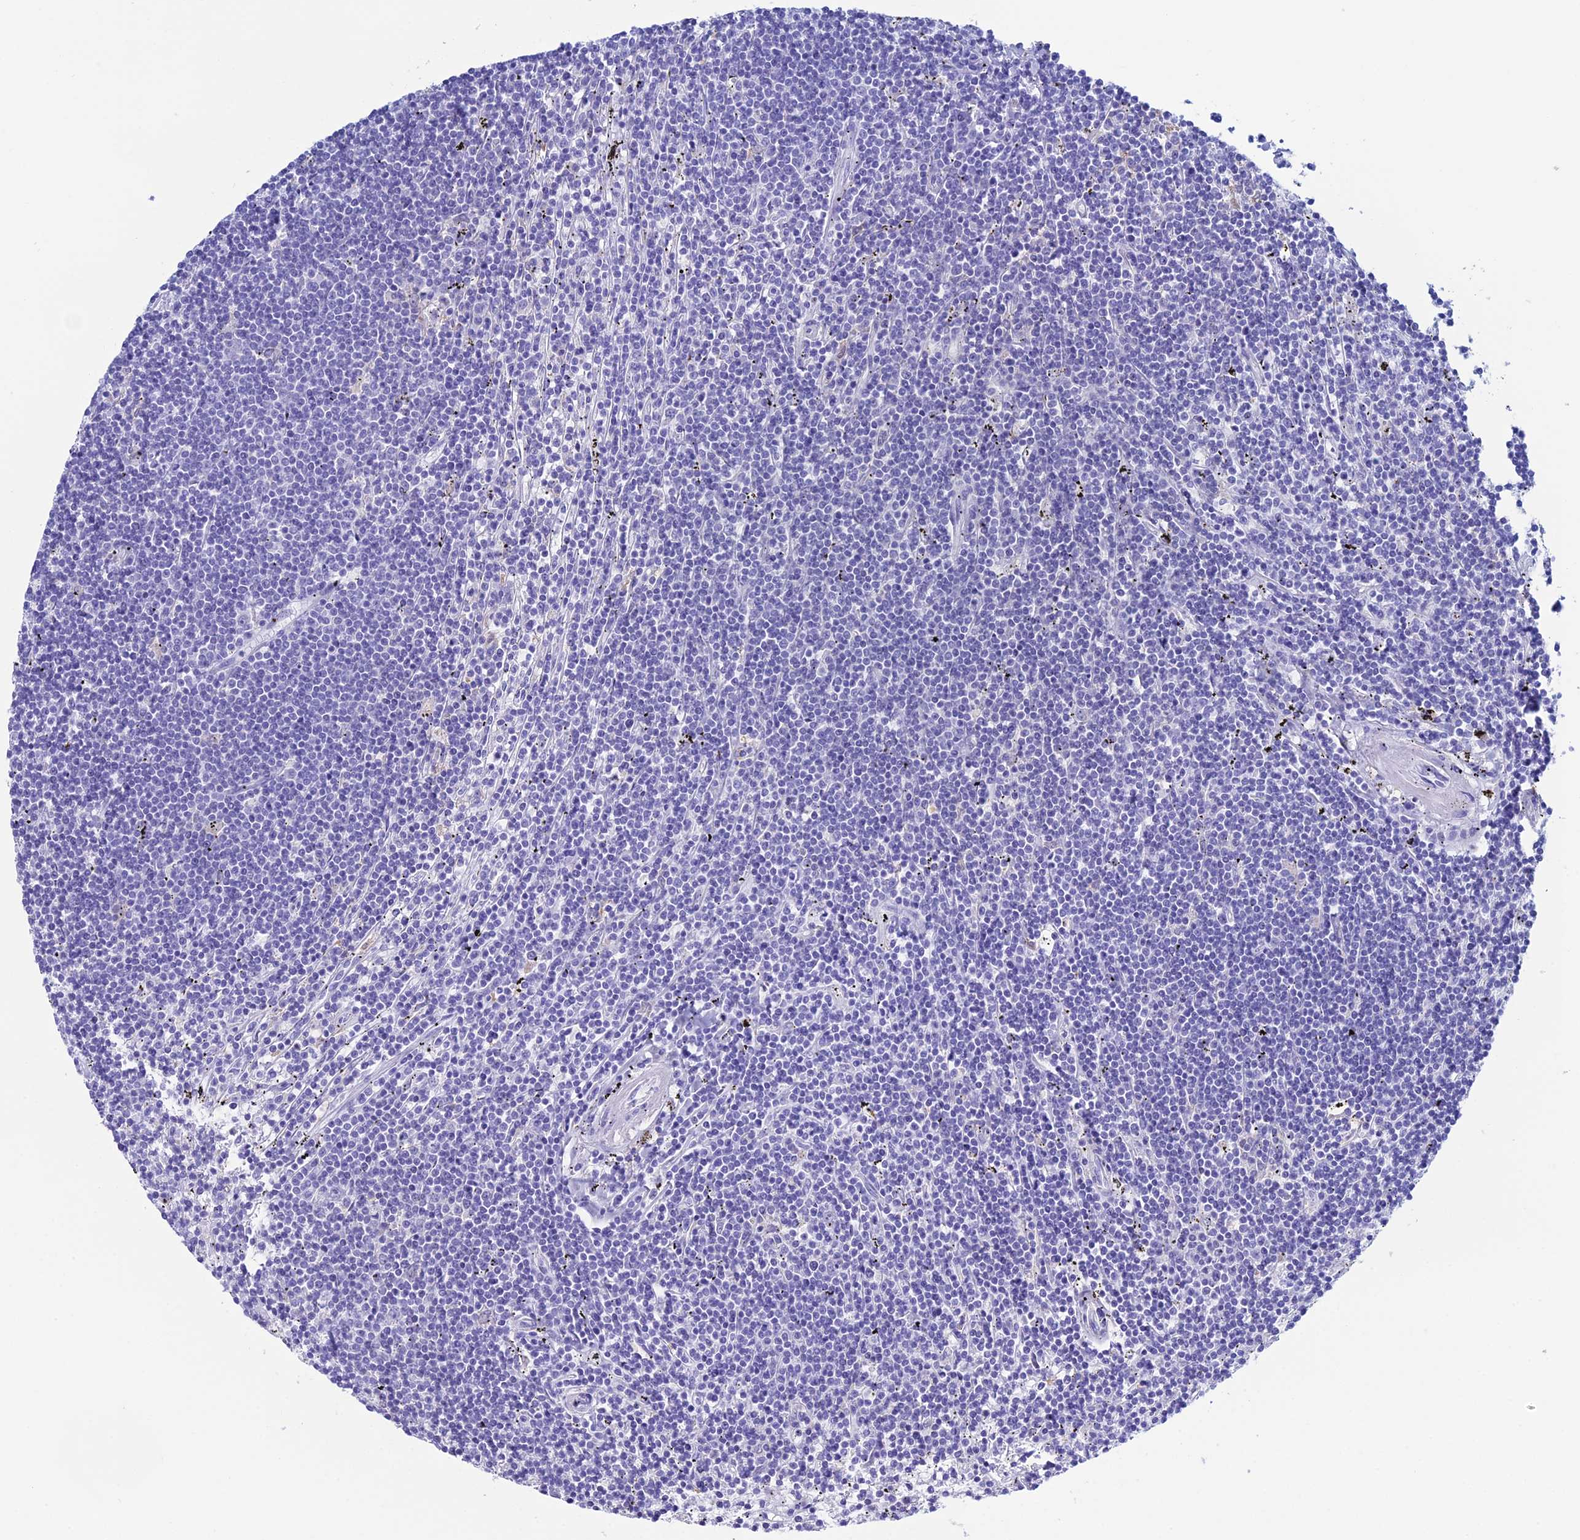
{"staining": {"intensity": "negative", "quantity": "none", "location": "none"}, "tissue": "lymphoma", "cell_type": "Tumor cells", "image_type": "cancer", "snomed": [{"axis": "morphology", "description": "Malignant lymphoma, non-Hodgkin's type, Low grade"}, {"axis": "topography", "description": "Spleen"}], "caption": "An IHC image of malignant lymphoma, non-Hodgkin's type (low-grade) is shown. There is no staining in tumor cells of malignant lymphoma, non-Hodgkin's type (low-grade).", "gene": "KCNK17", "patient": {"sex": "male", "age": 76}}